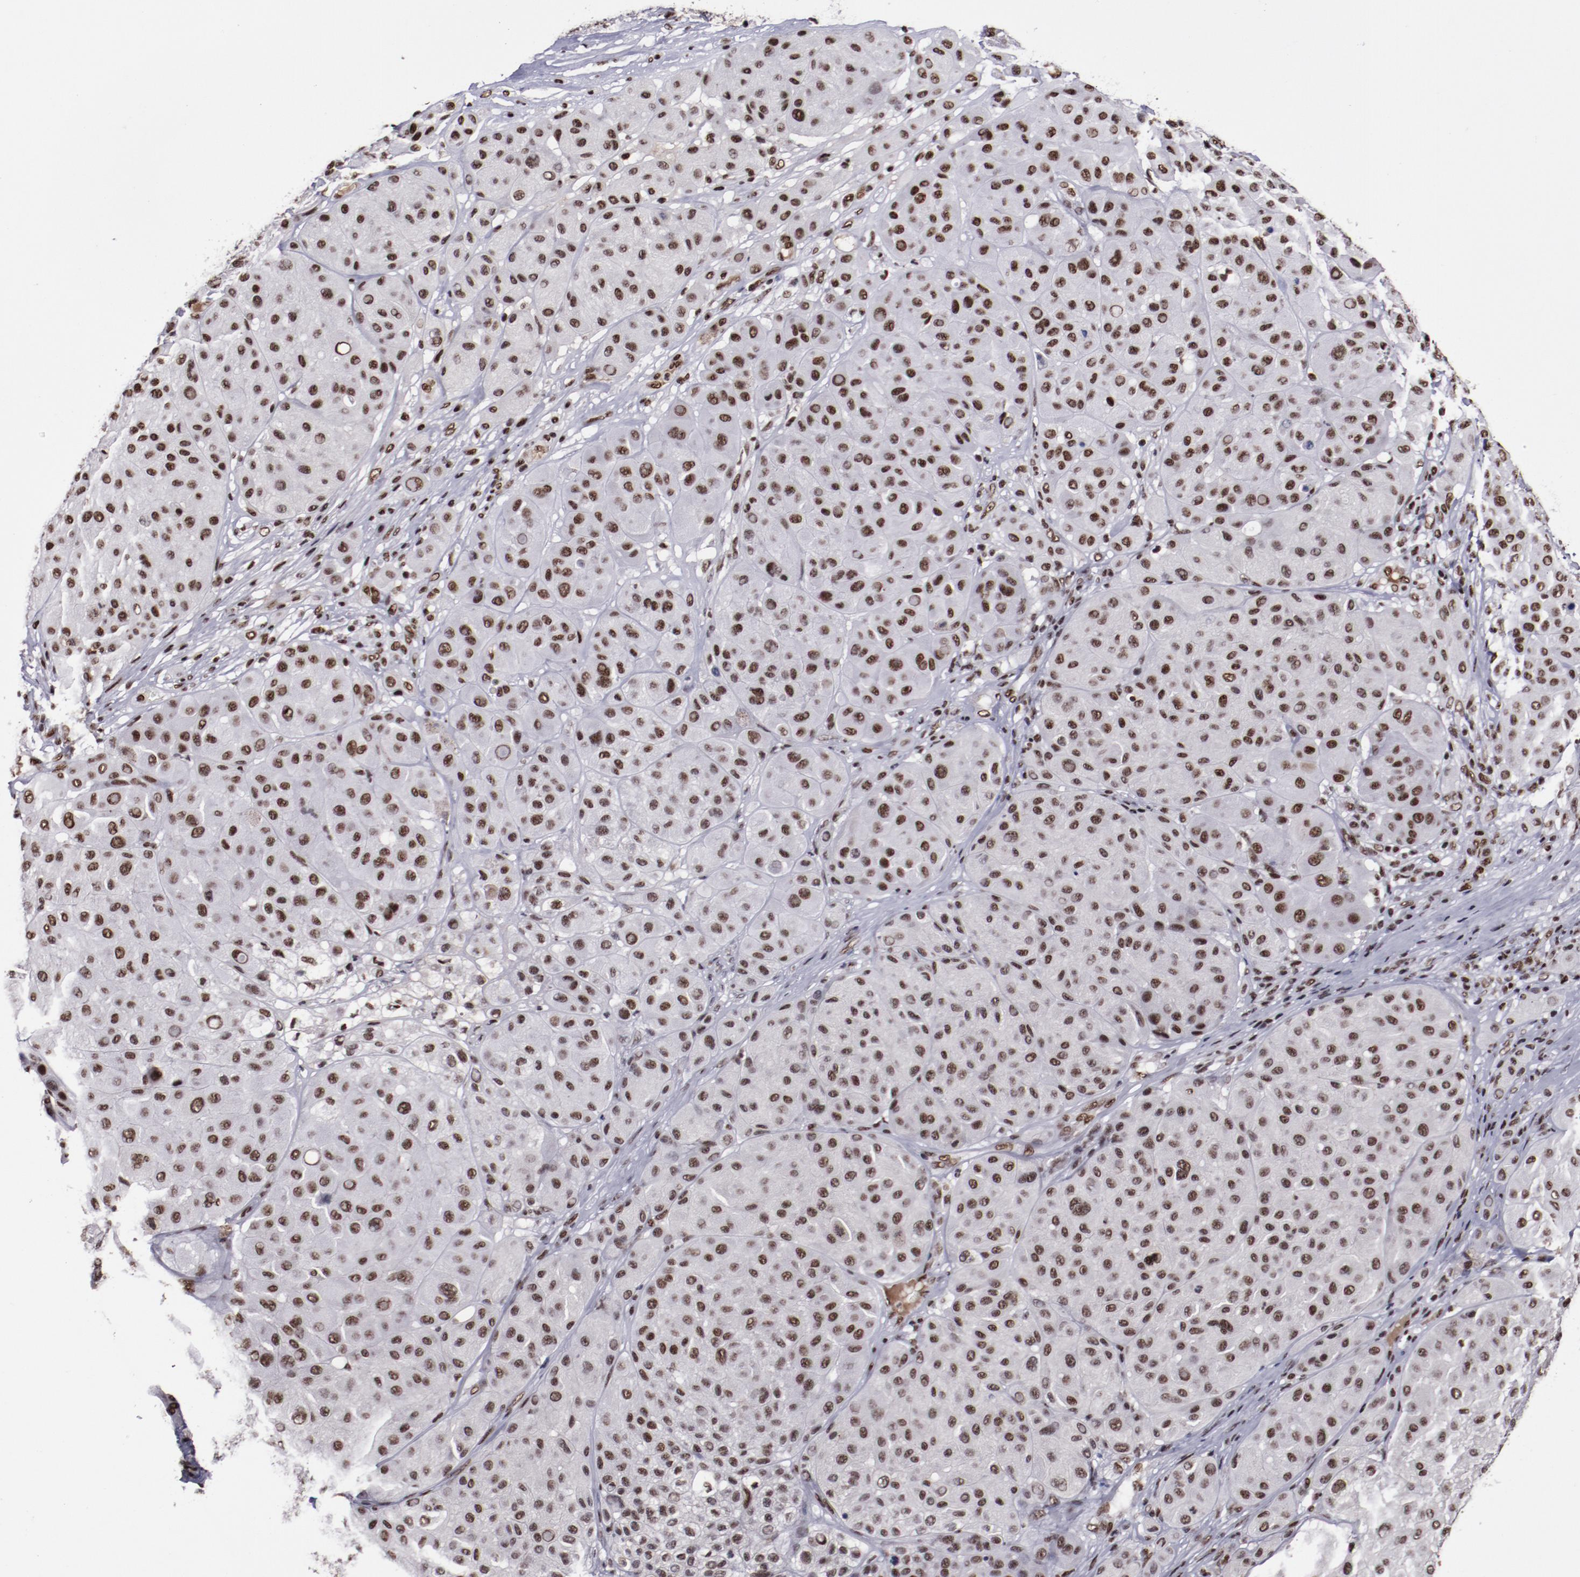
{"staining": {"intensity": "moderate", "quantity": ">75%", "location": "nuclear"}, "tissue": "melanoma", "cell_type": "Tumor cells", "image_type": "cancer", "snomed": [{"axis": "morphology", "description": "Normal tissue, NOS"}, {"axis": "morphology", "description": "Malignant melanoma, Metastatic site"}, {"axis": "topography", "description": "Skin"}], "caption": "Malignant melanoma (metastatic site) tissue exhibits moderate nuclear positivity in about >75% of tumor cells (IHC, brightfield microscopy, high magnification).", "gene": "ERH", "patient": {"sex": "male", "age": 41}}